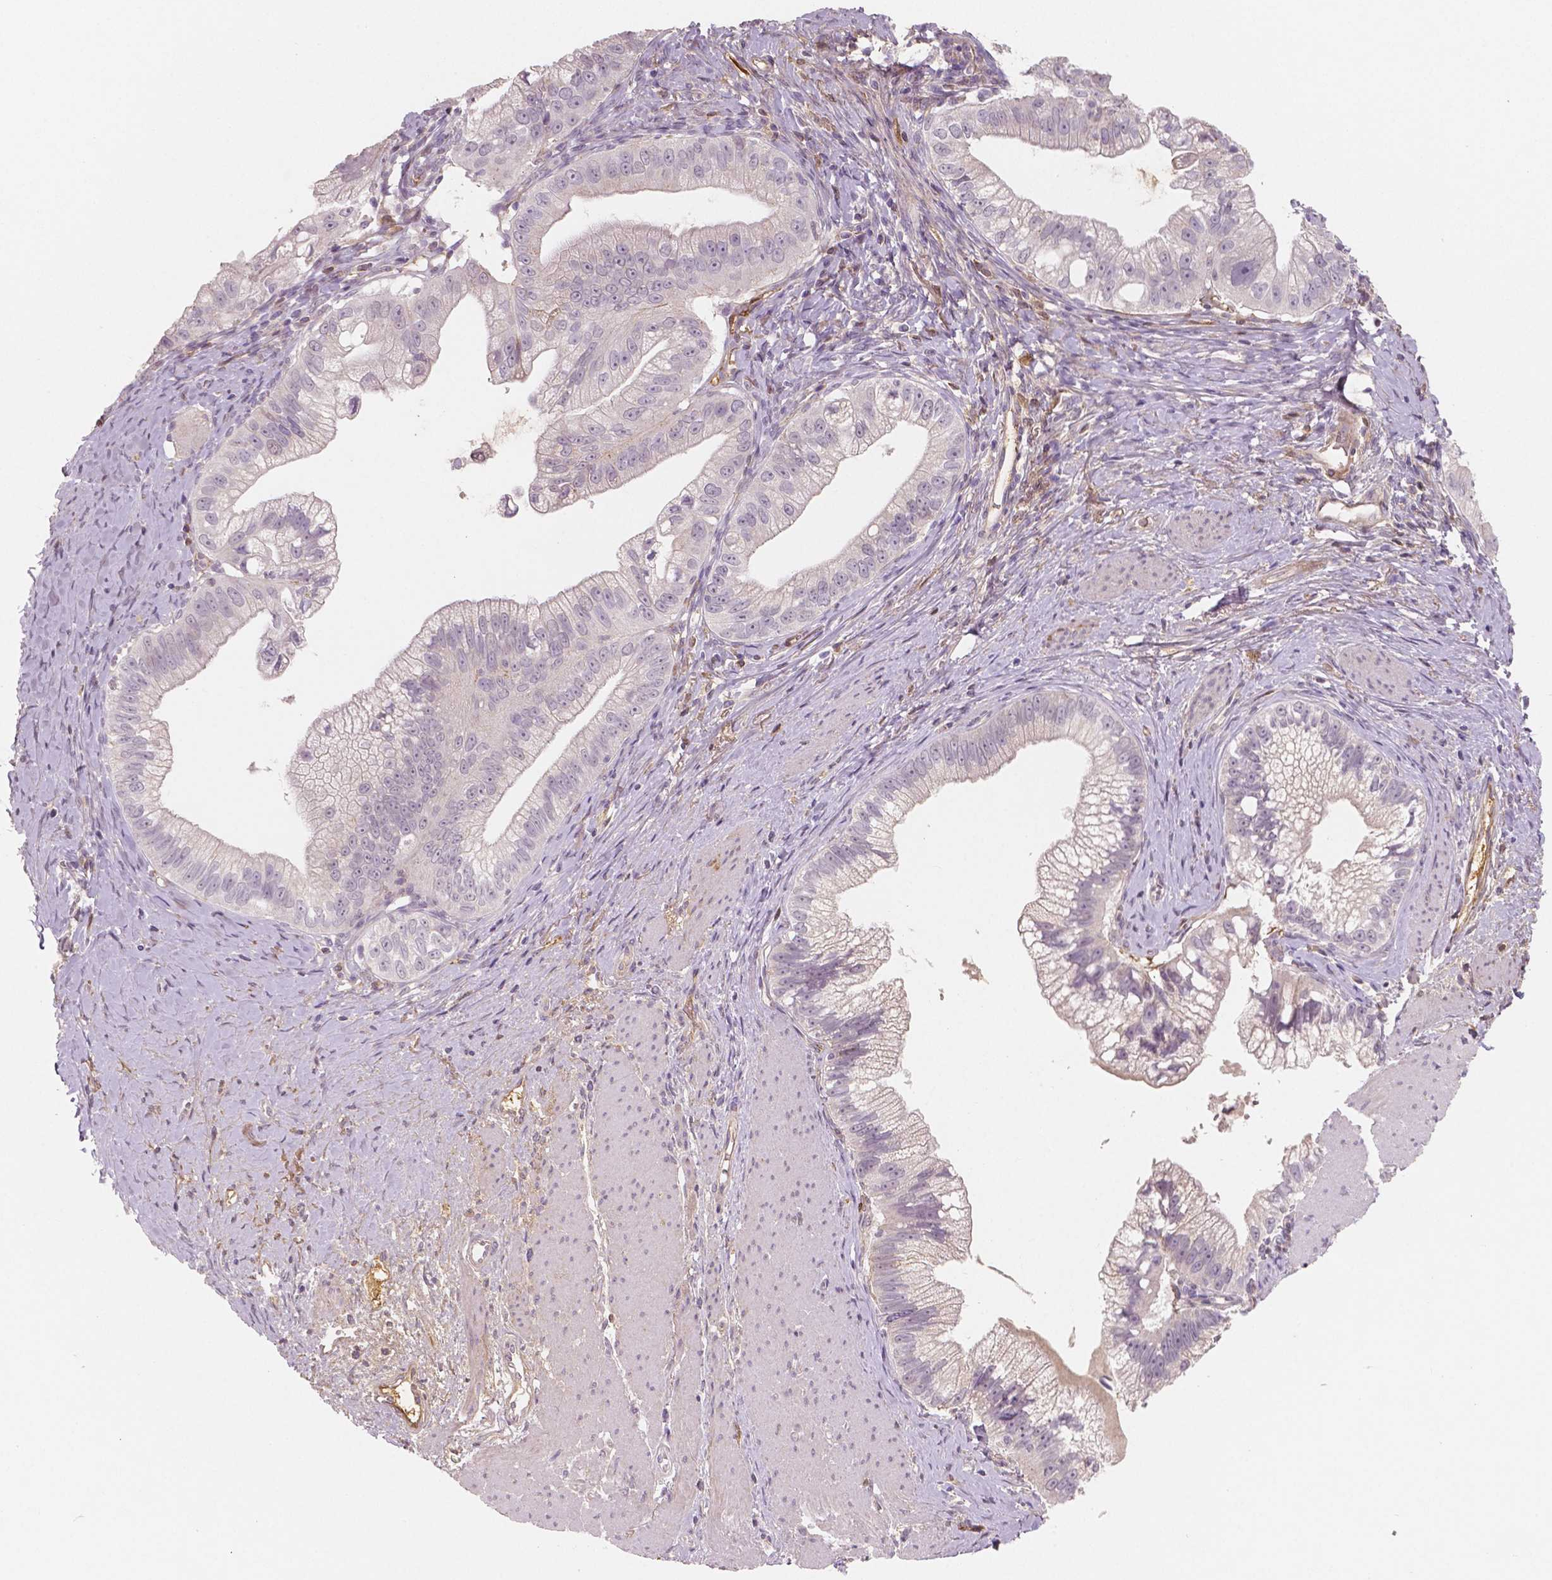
{"staining": {"intensity": "negative", "quantity": "none", "location": "none"}, "tissue": "pancreatic cancer", "cell_type": "Tumor cells", "image_type": "cancer", "snomed": [{"axis": "morphology", "description": "Adenocarcinoma, NOS"}, {"axis": "topography", "description": "Pancreas"}], "caption": "This is an immunohistochemistry image of pancreatic adenocarcinoma. There is no expression in tumor cells.", "gene": "APOA4", "patient": {"sex": "male", "age": 70}}